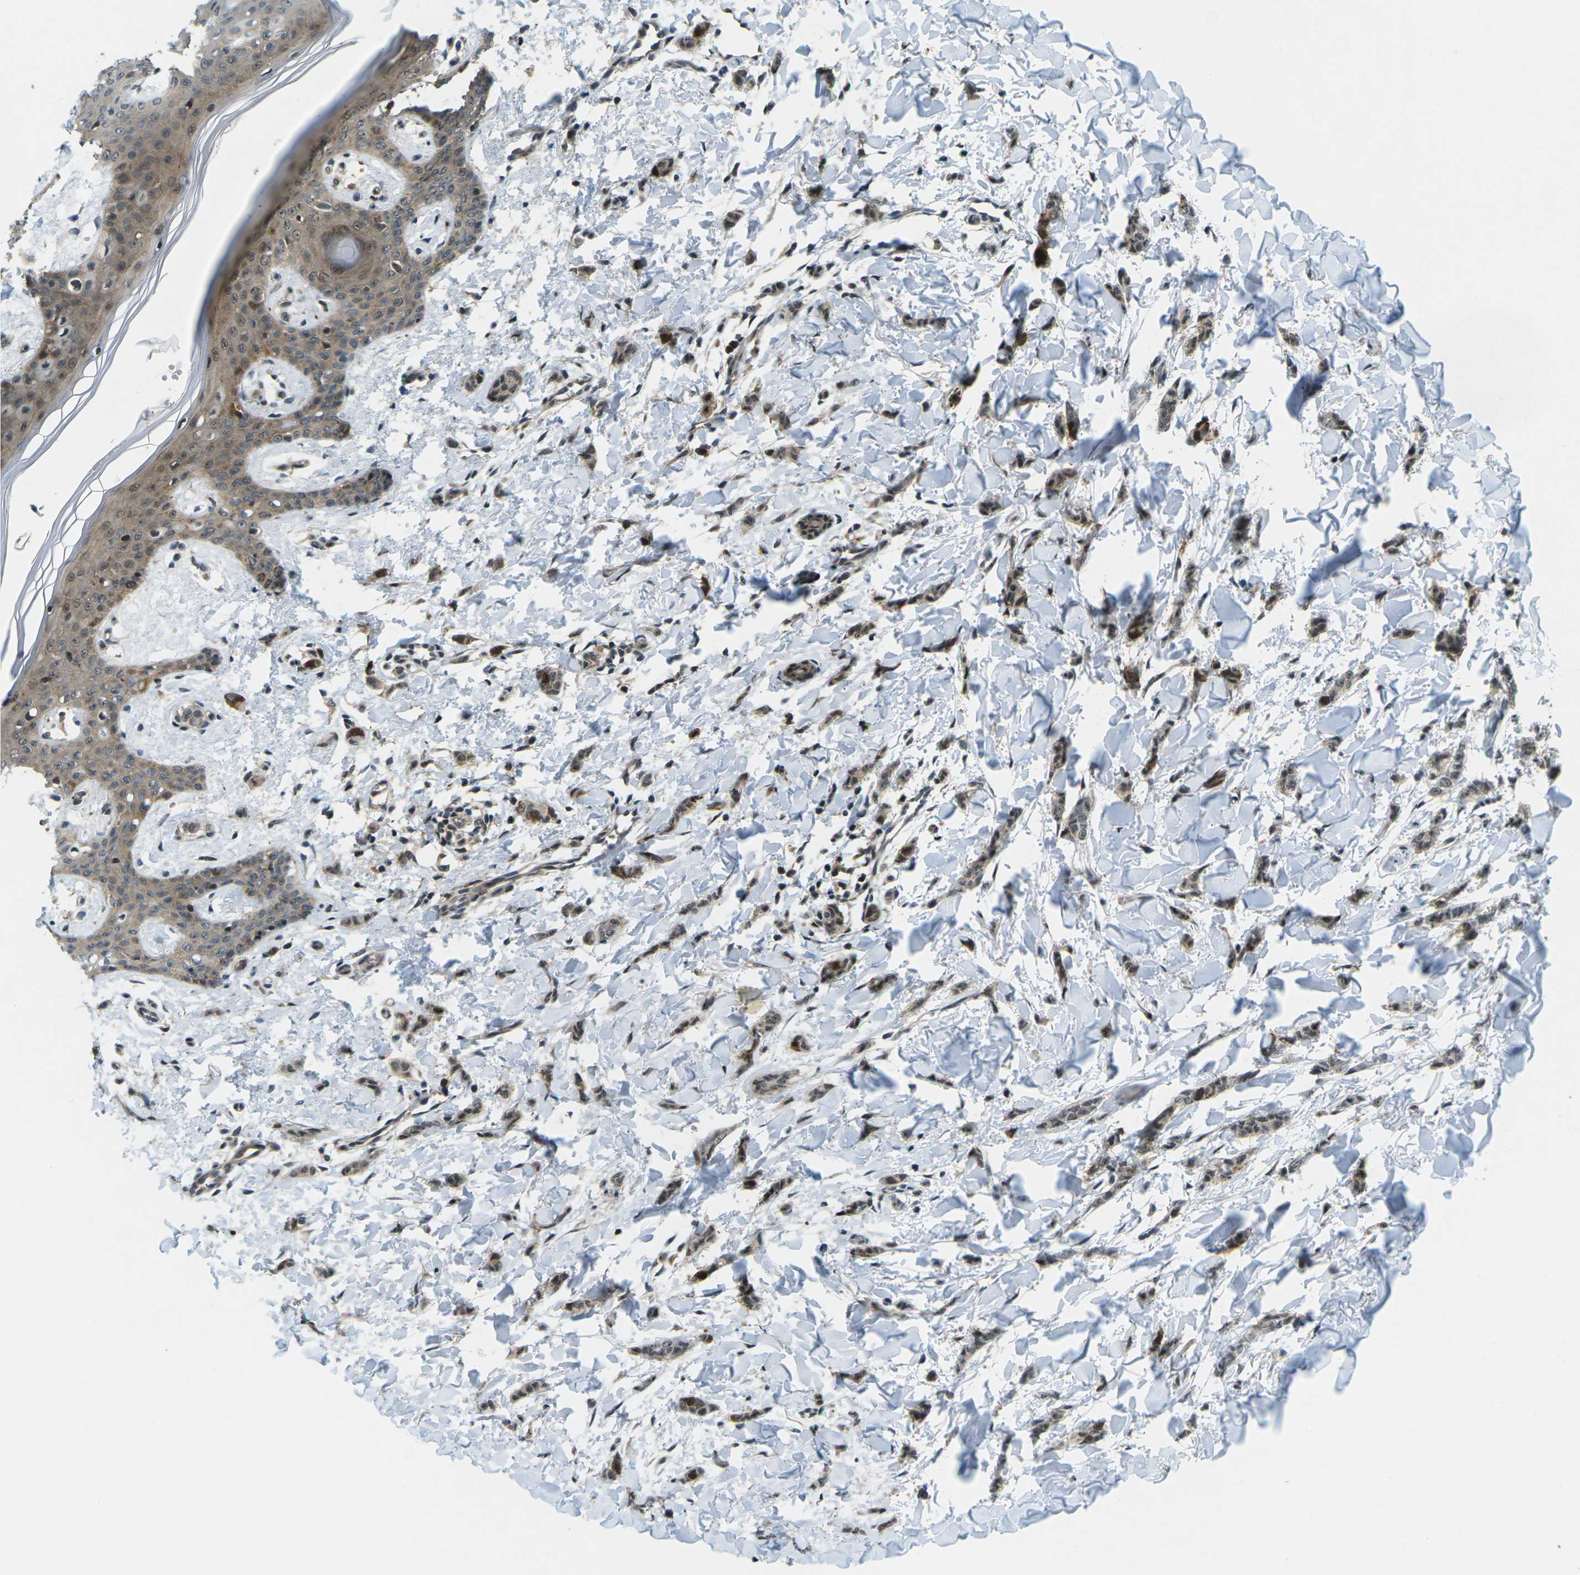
{"staining": {"intensity": "strong", "quantity": ">75%", "location": "cytoplasmic/membranous,nuclear"}, "tissue": "breast cancer", "cell_type": "Tumor cells", "image_type": "cancer", "snomed": [{"axis": "morphology", "description": "Lobular carcinoma"}, {"axis": "topography", "description": "Skin"}, {"axis": "topography", "description": "Breast"}], "caption": "An immunohistochemistry photomicrograph of neoplastic tissue is shown. Protein staining in brown shows strong cytoplasmic/membranous and nuclear positivity in breast lobular carcinoma within tumor cells.", "gene": "UBE2S", "patient": {"sex": "female", "age": 46}}